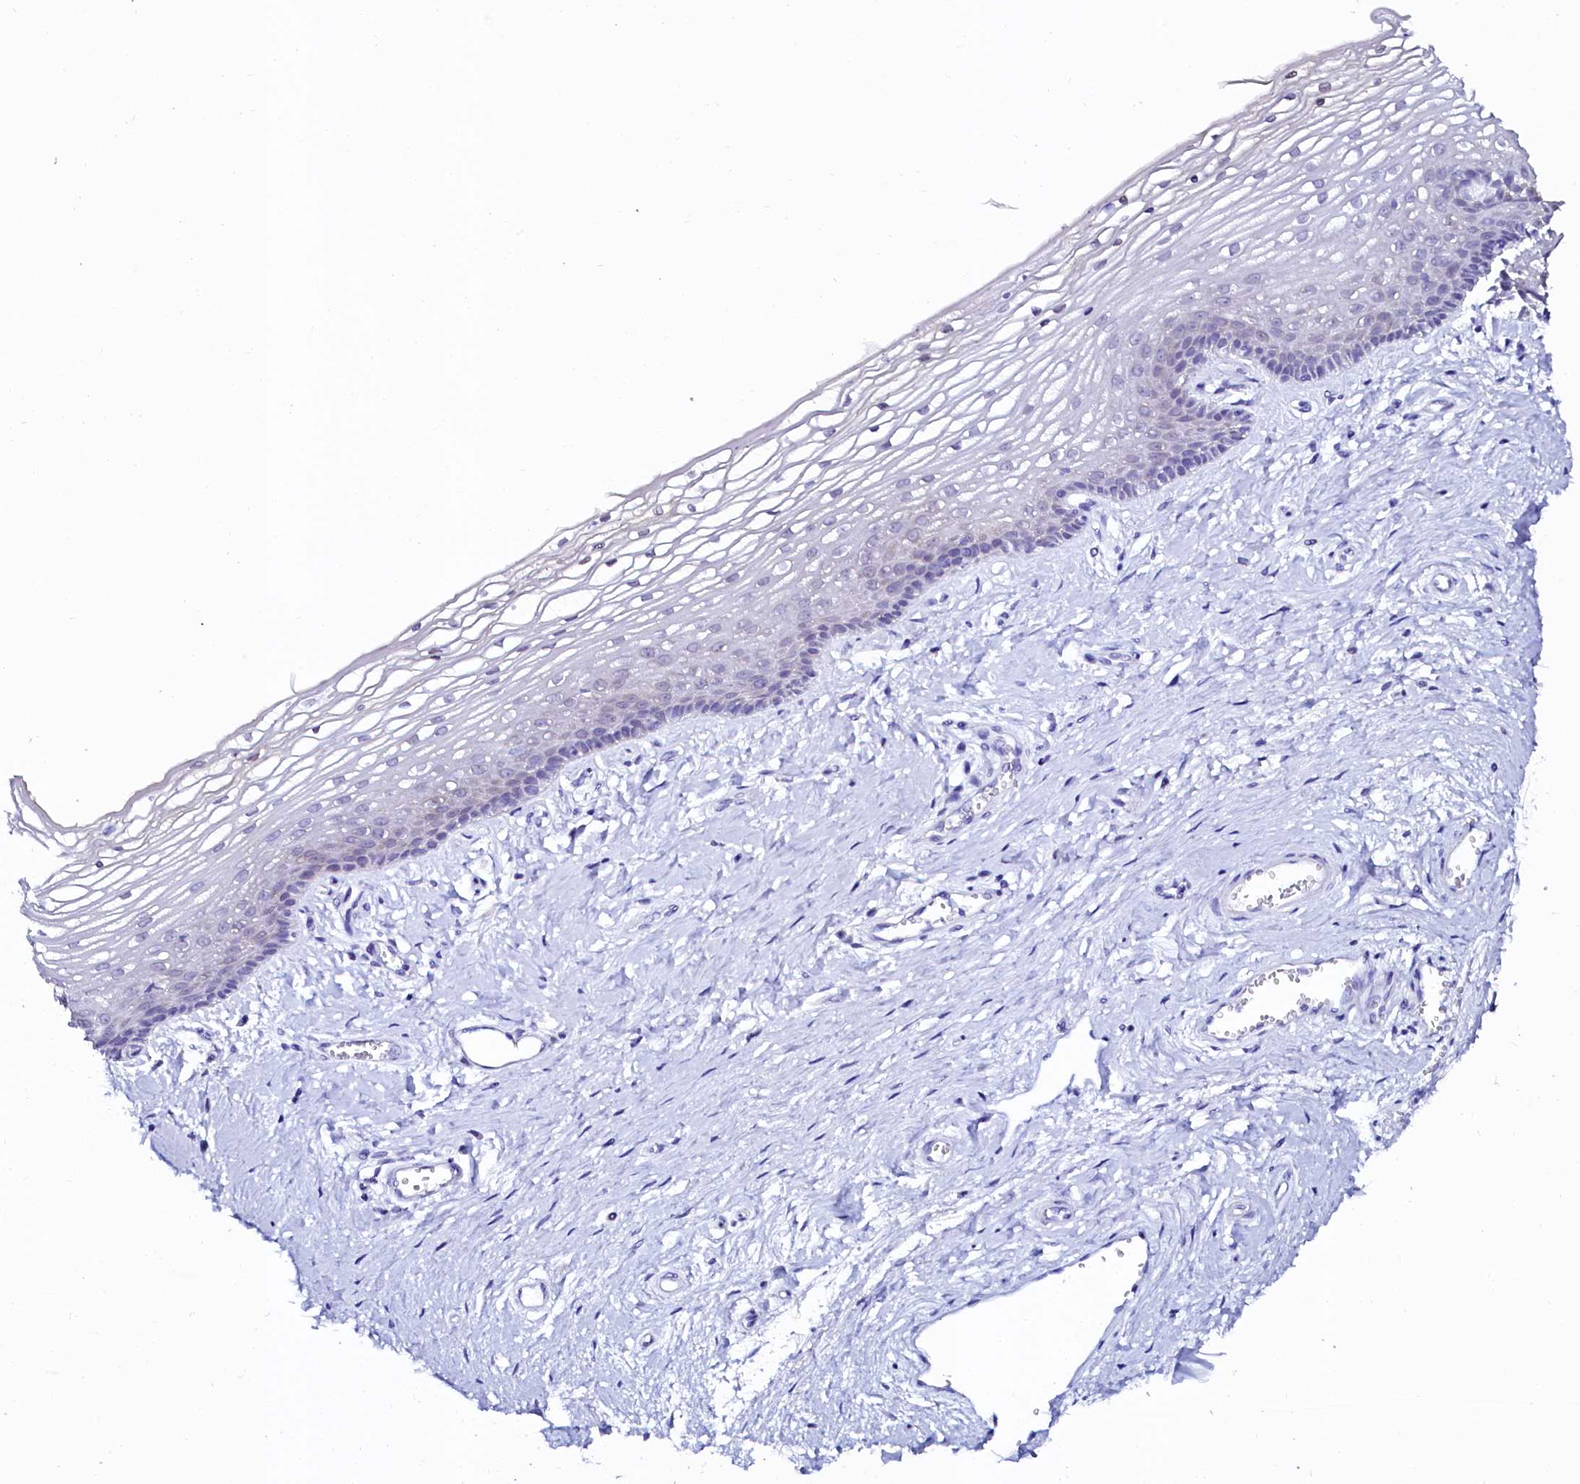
{"staining": {"intensity": "negative", "quantity": "none", "location": "none"}, "tissue": "vagina", "cell_type": "Squamous epithelial cells", "image_type": "normal", "snomed": [{"axis": "morphology", "description": "Normal tissue, NOS"}, {"axis": "topography", "description": "Vagina"}], "caption": "This is an immunohistochemistry histopathology image of normal vagina. There is no expression in squamous epithelial cells.", "gene": "SORD", "patient": {"sex": "female", "age": 46}}